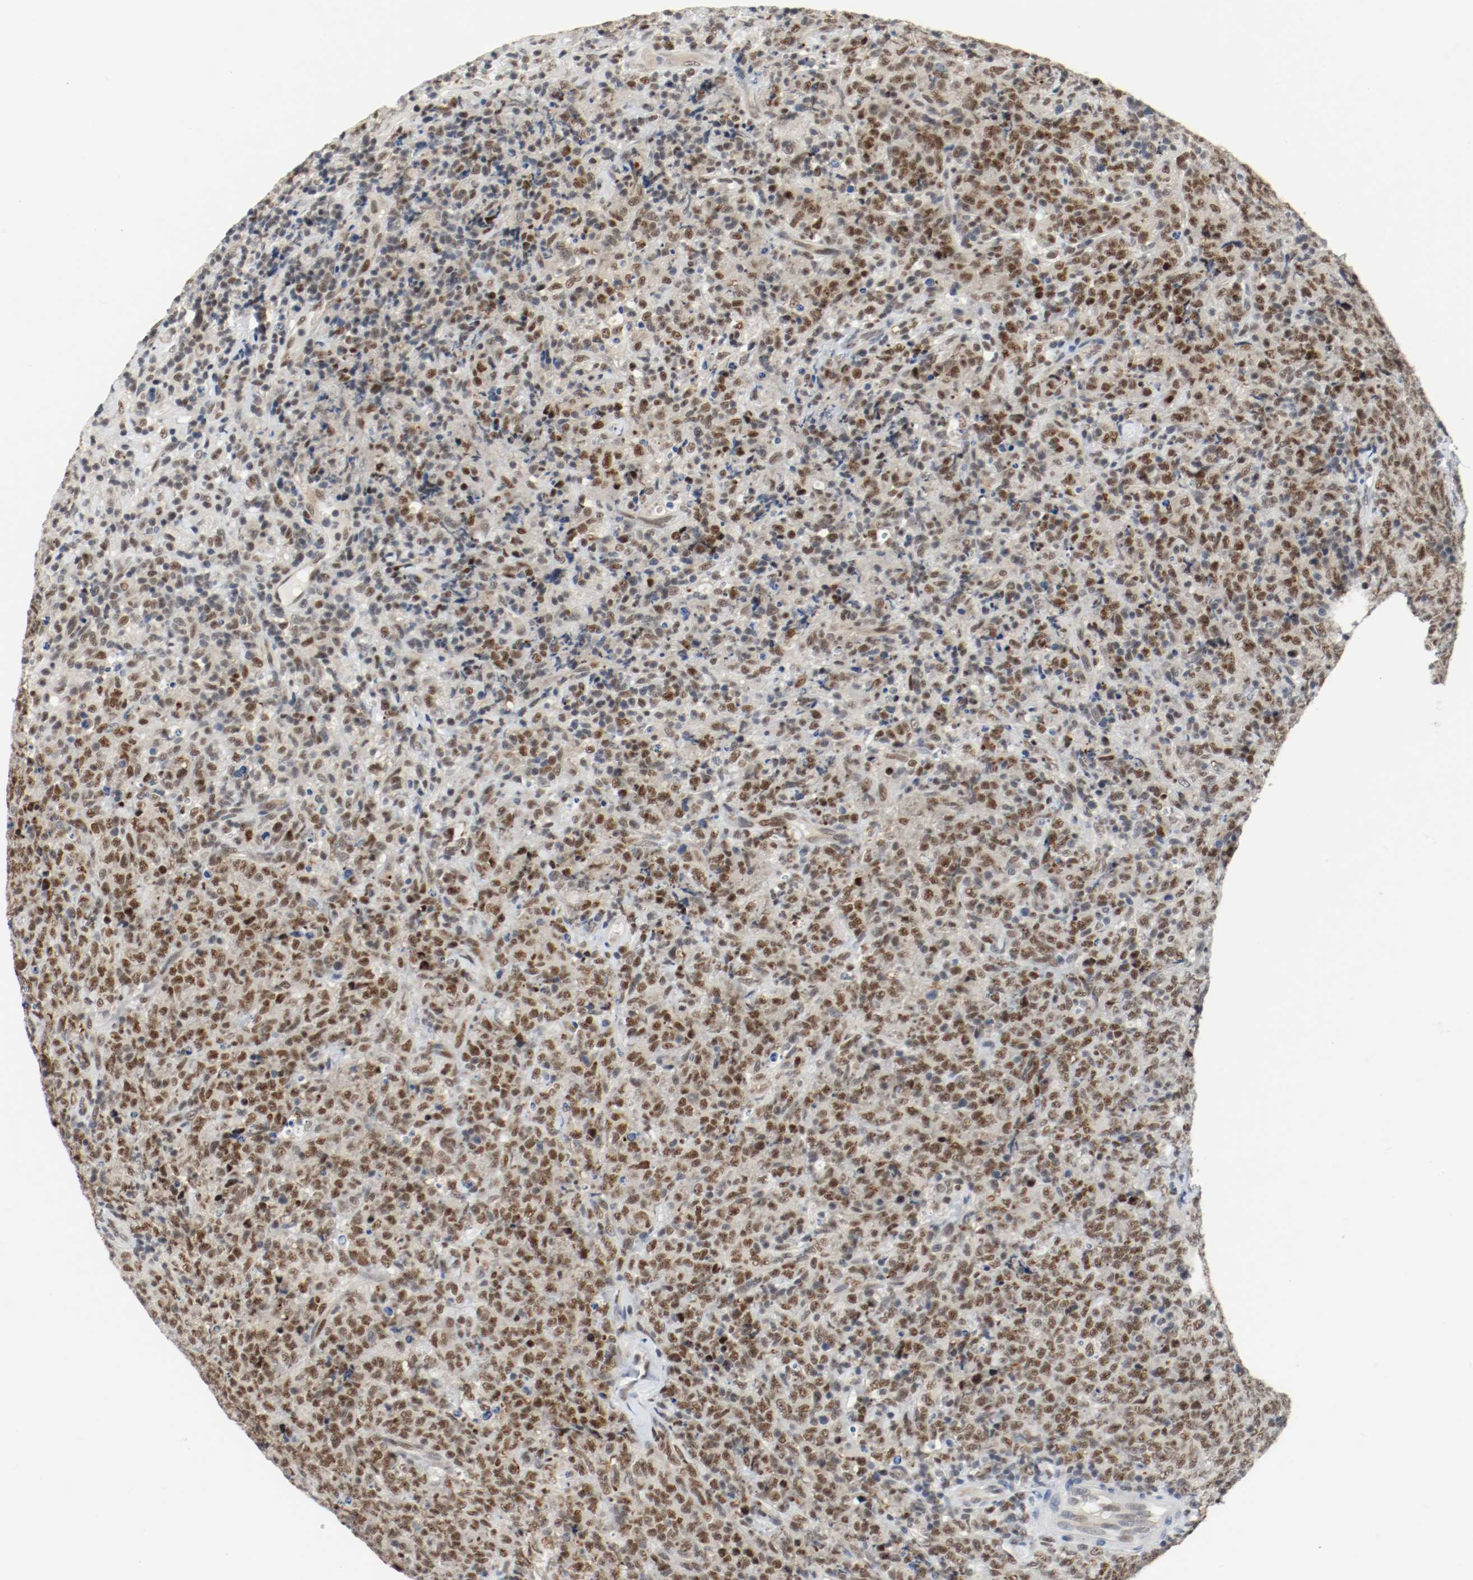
{"staining": {"intensity": "moderate", "quantity": "25%-75%", "location": "nuclear"}, "tissue": "lymphoma", "cell_type": "Tumor cells", "image_type": "cancer", "snomed": [{"axis": "morphology", "description": "Malignant lymphoma, non-Hodgkin's type, High grade"}, {"axis": "topography", "description": "Tonsil"}], "caption": "Brown immunohistochemical staining in lymphoma exhibits moderate nuclear expression in approximately 25%-75% of tumor cells. (DAB IHC, brown staining for protein, blue staining for nuclei).", "gene": "ASH1L", "patient": {"sex": "female", "age": 36}}